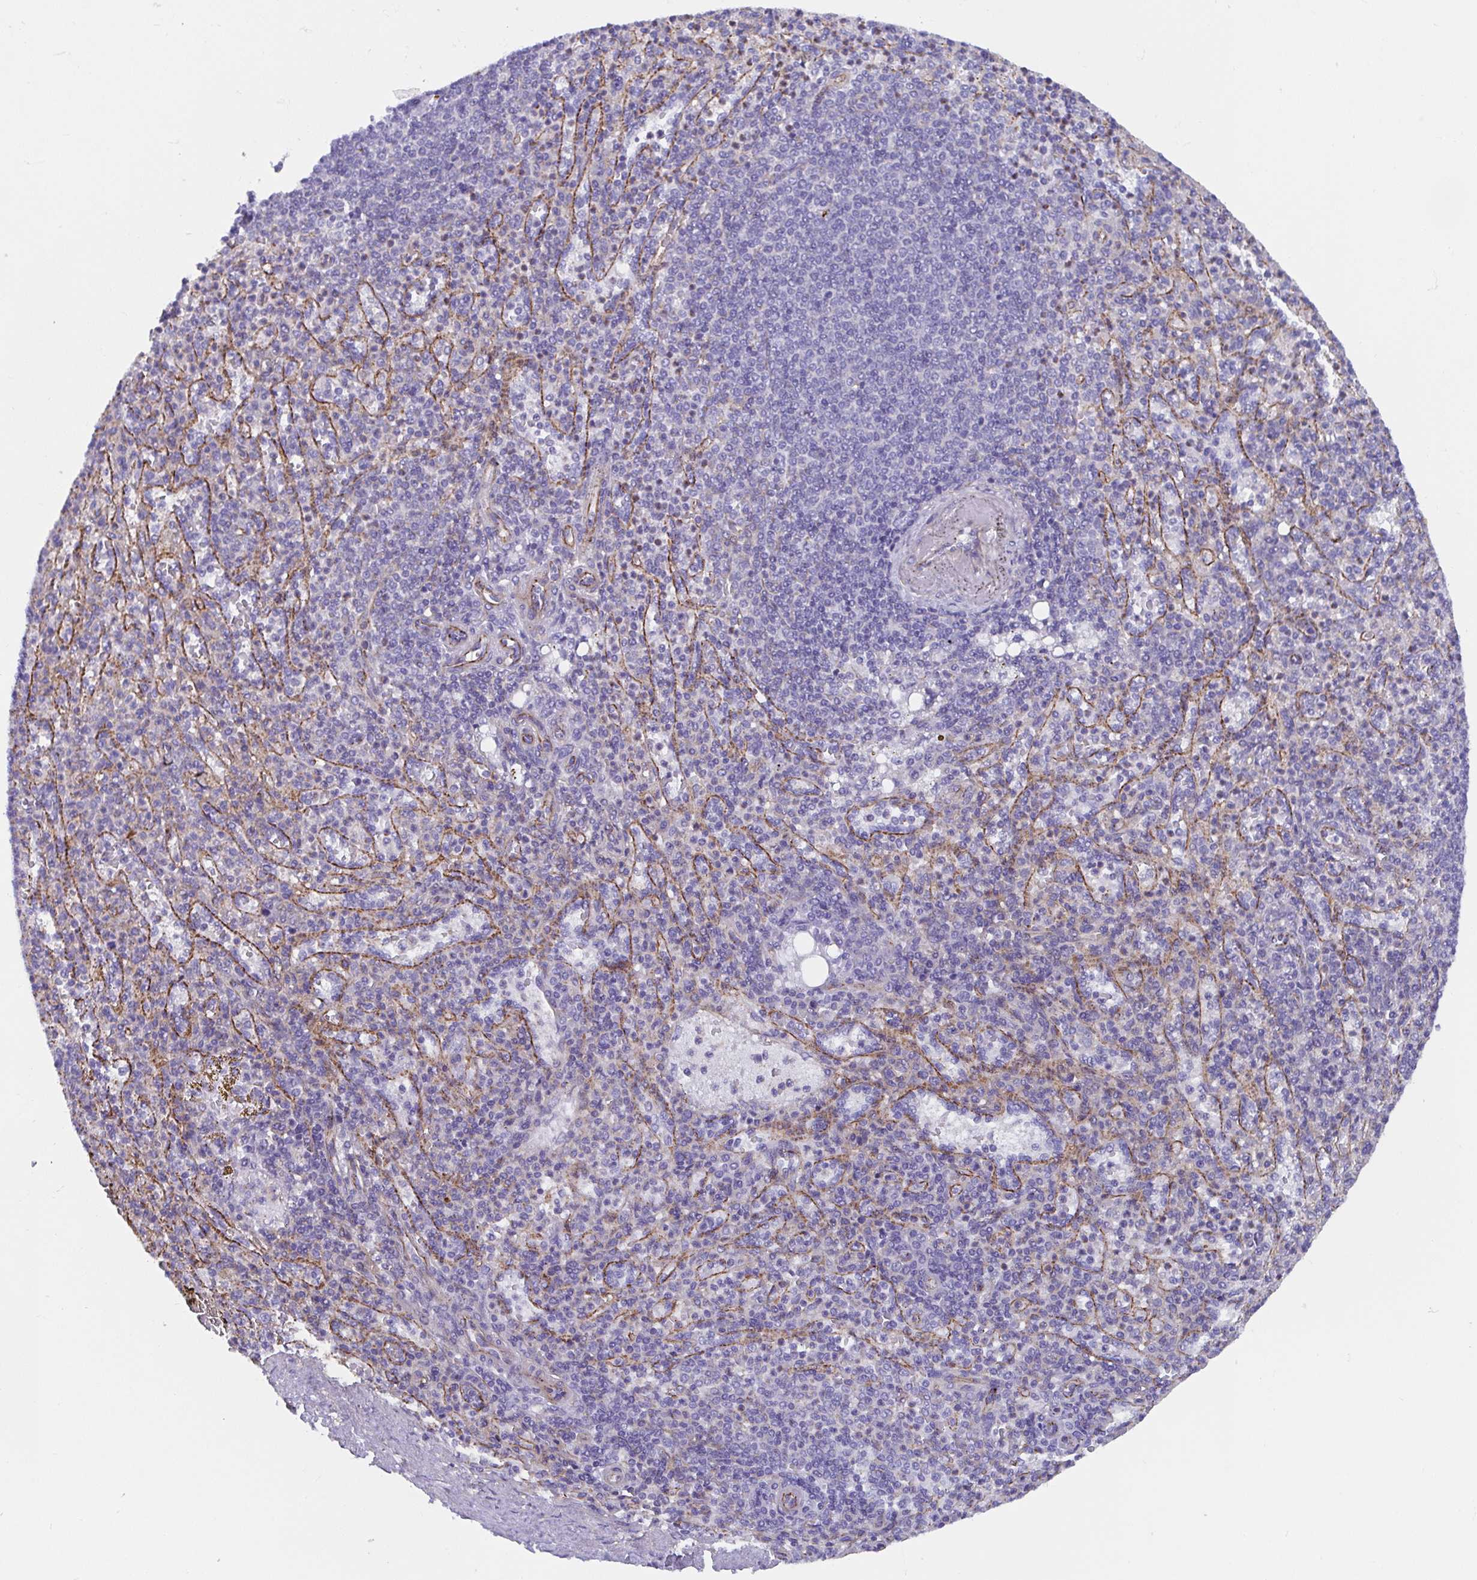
{"staining": {"intensity": "negative", "quantity": "none", "location": "none"}, "tissue": "spleen", "cell_type": "Cells in red pulp", "image_type": "normal", "snomed": [{"axis": "morphology", "description": "Normal tissue, NOS"}, {"axis": "topography", "description": "Spleen"}], "caption": "Cells in red pulp are negative for brown protein staining in unremarkable spleen. The staining was performed using DAB to visualize the protein expression in brown, while the nuclei were stained in blue with hematoxylin (Magnification: 20x).", "gene": "TRAM2", "patient": {"sex": "female", "age": 74}}